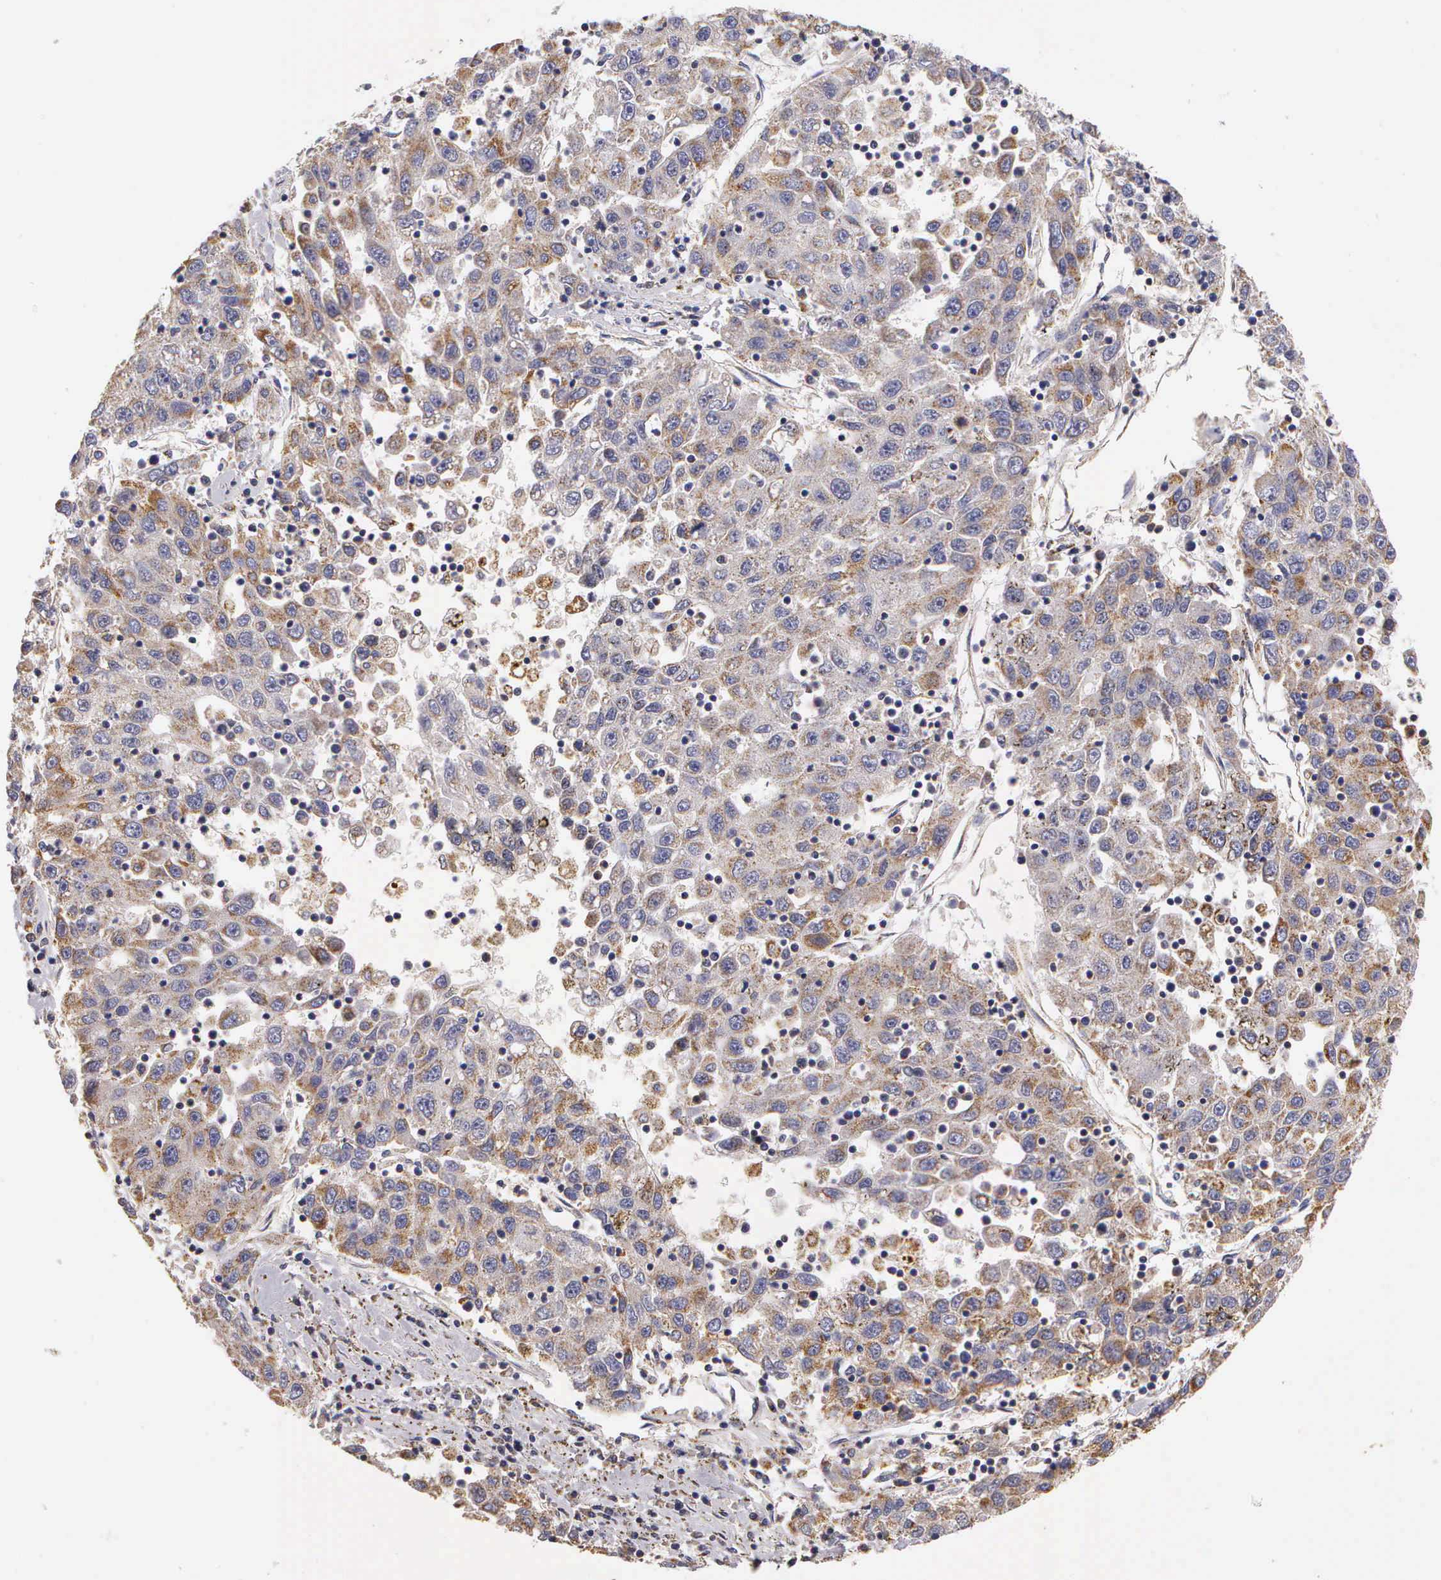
{"staining": {"intensity": "weak", "quantity": ">75%", "location": "cytoplasmic/membranous"}, "tissue": "liver cancer", "cell_type": "Tumor cells", "image_type": "cancer", "snomed": [{"axis": "morphology", "description": "Carcinoma, Hepatocellular, NOS"}, {"axis": "topography", "description": "Liver"}], "caption": "The photomicrograph reveals immunohistochemical staining of hepatocellular carcinoma (liver). There is weak cytoplasmic/membranous expression is appreciated in approximately >75% of tumor cells.", "gene": "ESR1", "patient": {"sex": "male", "age": 49}}